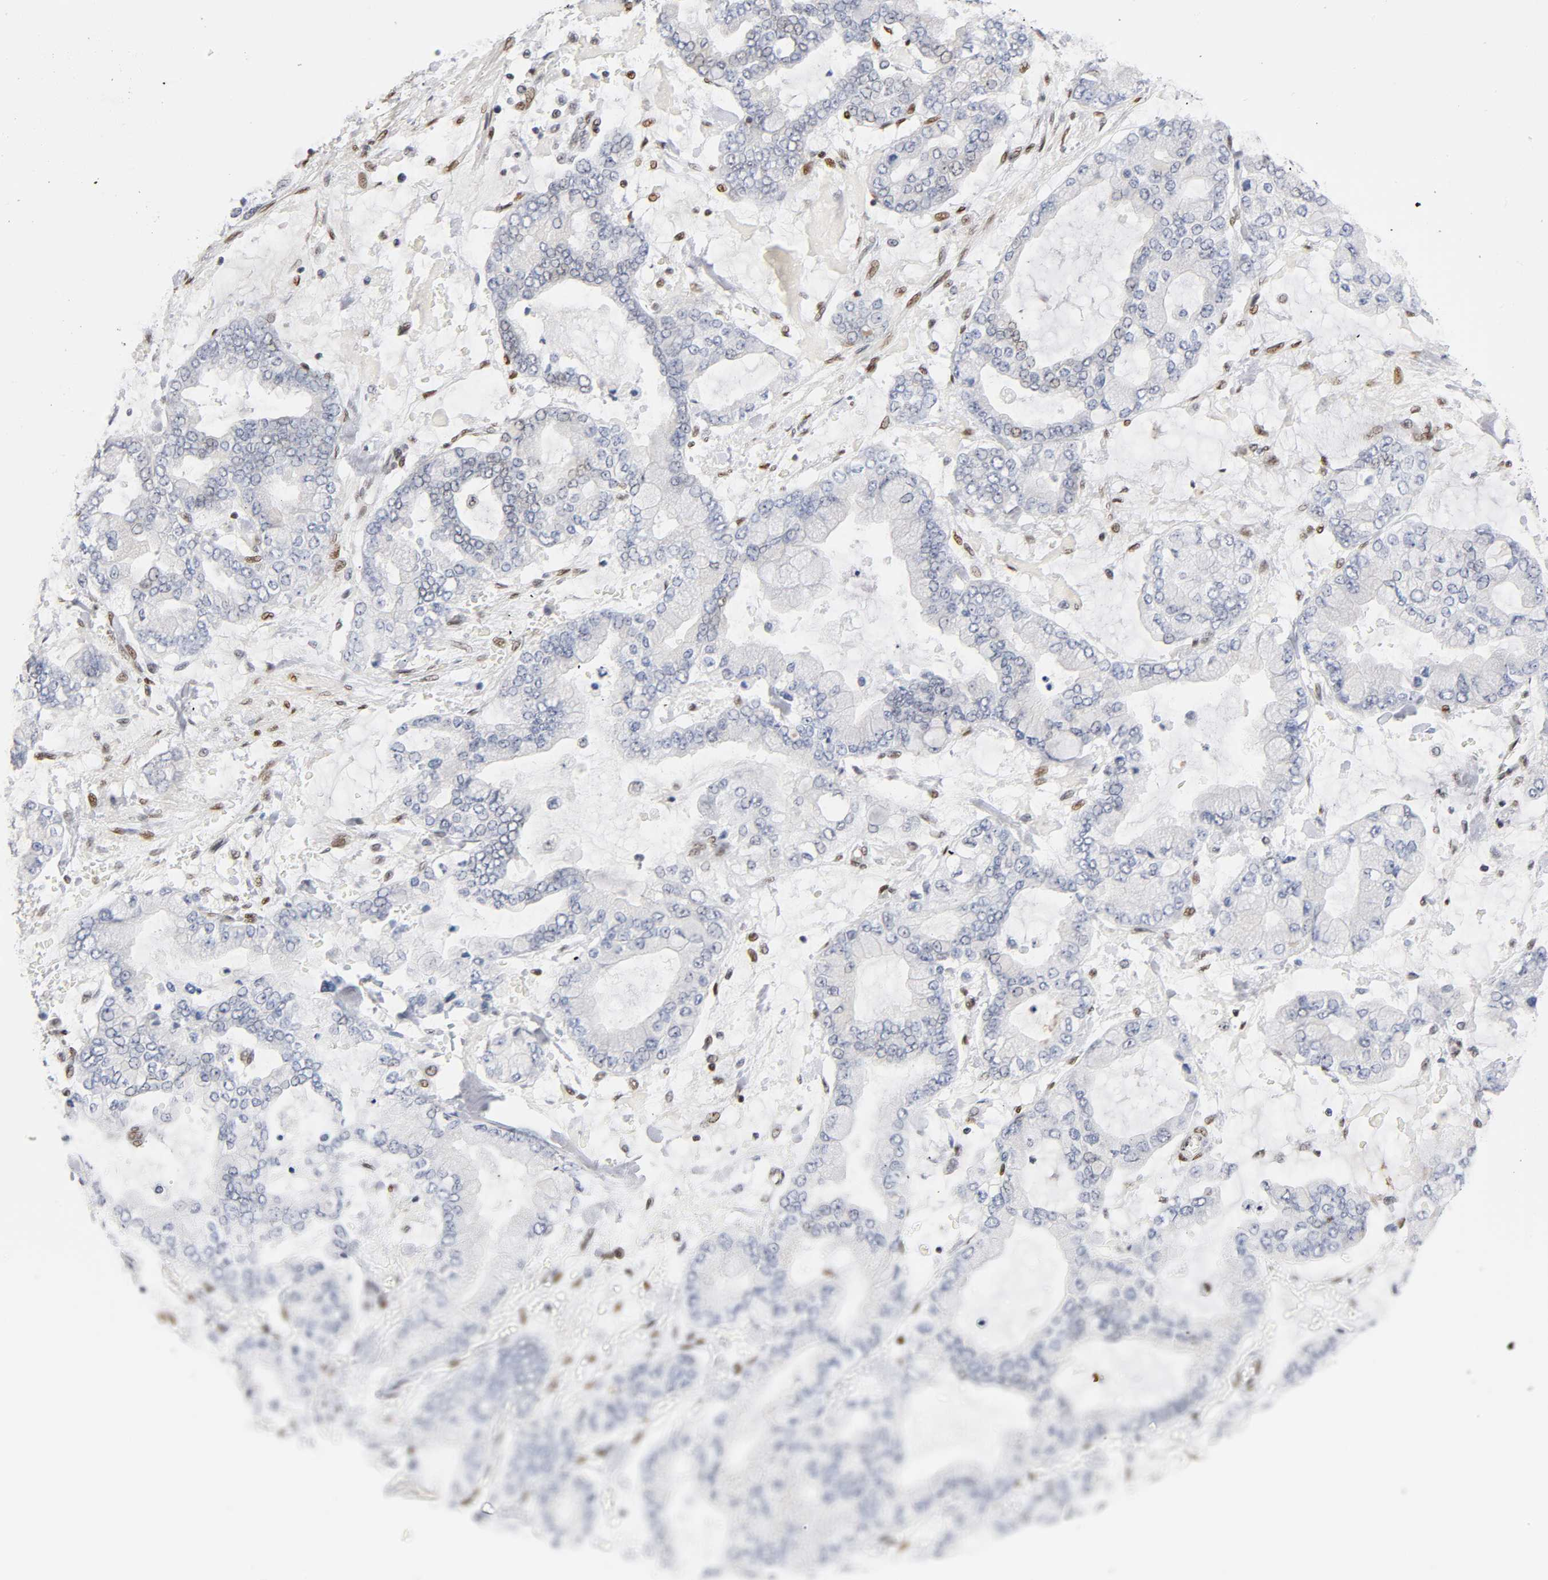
{"staining": {"intensity": "negative", "quantity": "none", "location": "none"}, "tissue": "stomach cancer", "cell_type": "Tumor cells", "image_type": "cancer", "snomed": [{"axis": "morphology", "description": "Normal tissue, NOS"}, {"axis": "morphology", "description": "Adenocarcinoma, NOS"}, {"axis": "topography", "description": "Stomach, upper"}, {"axis": "topography", "description": "Stomach"}], "caption": "This is a histopathology image of IHC staining of stomach adenocarcinoma, which shows no positivity in tumor cells.", "gene": "NR3C1", "patient": {"sex": "male", "age": 76}}